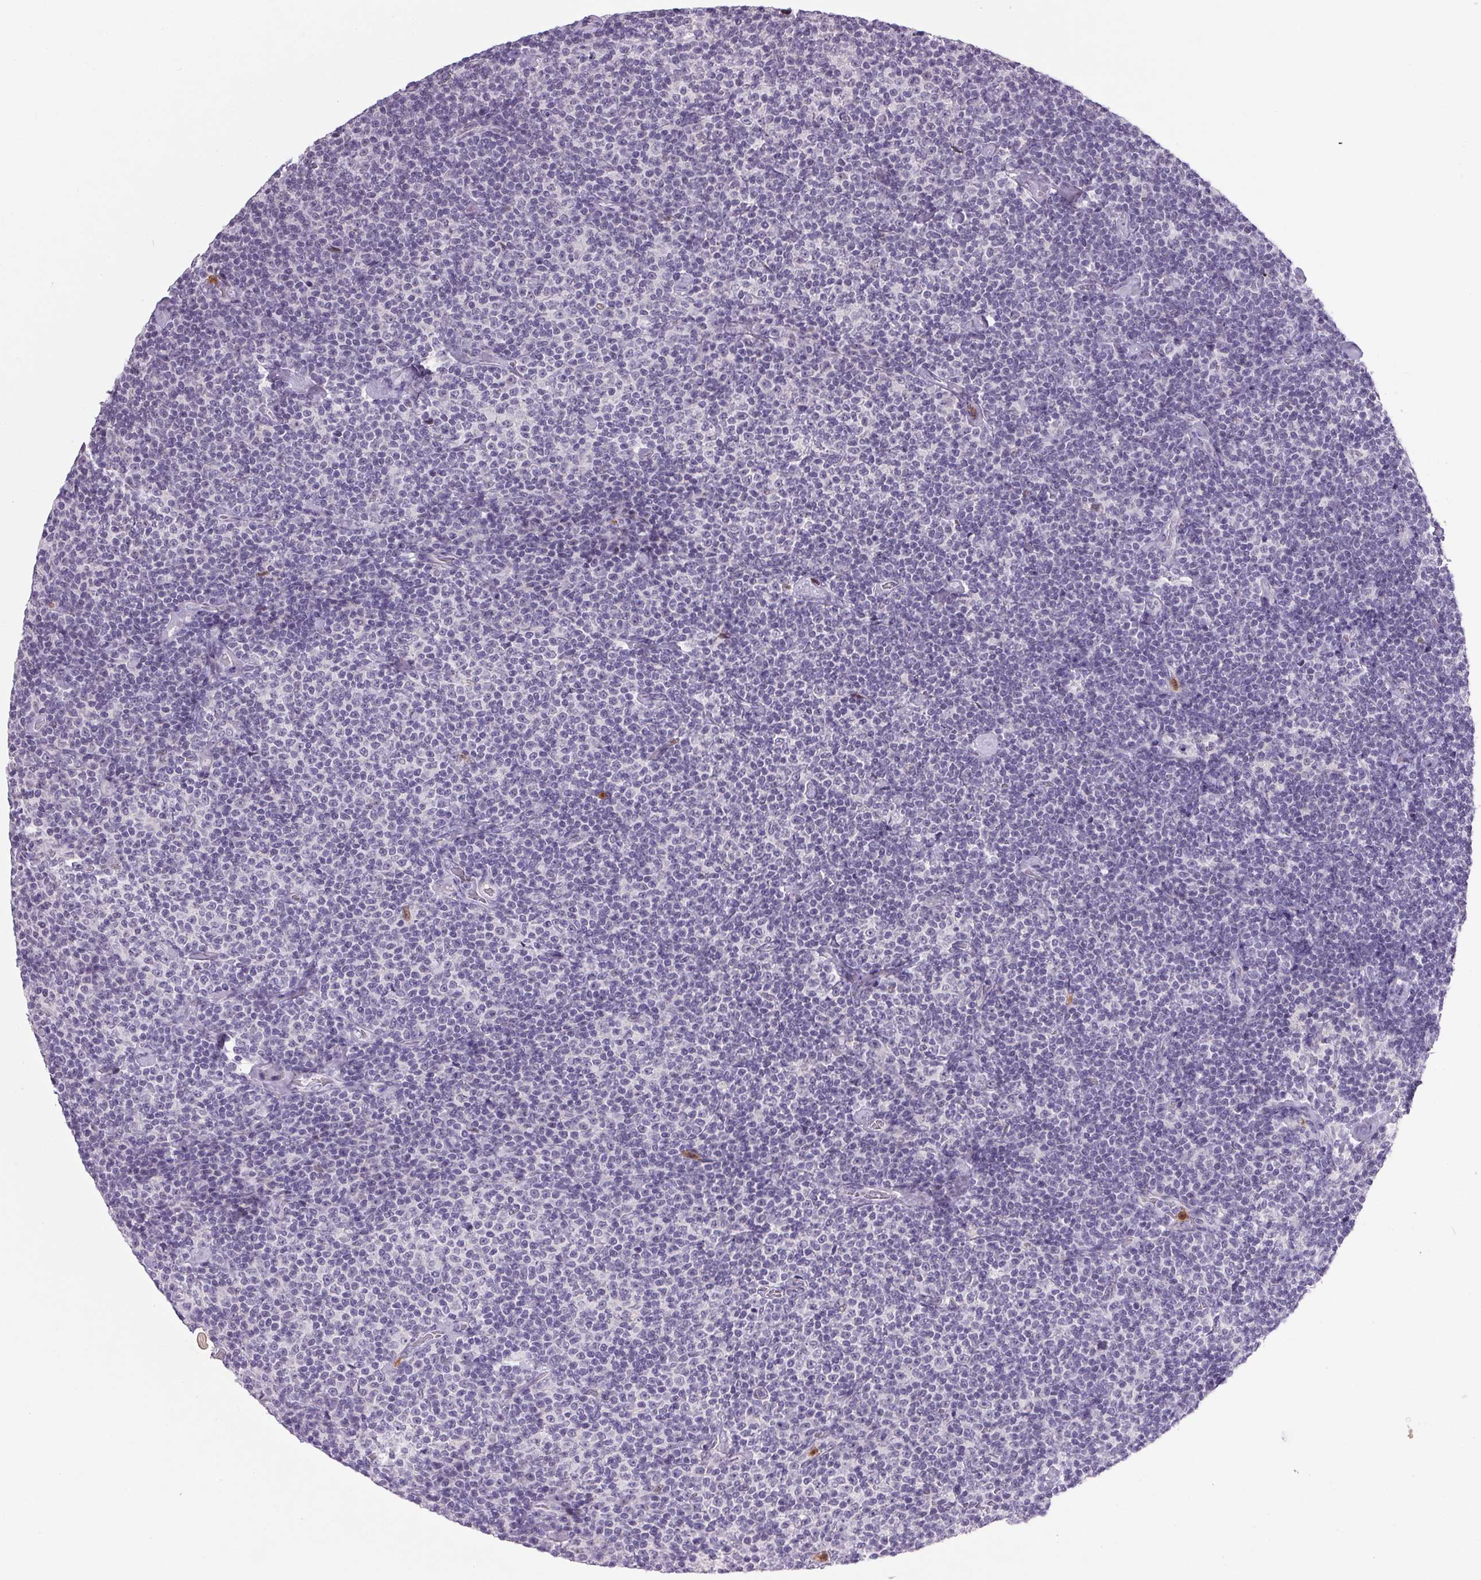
{"staining": {"intensity": "negative", "quantity": "none", "location": "none"}, "tissue": "lymphoma", "cell_type": "Tumor cells", "image_type": "cancer", "snomed": [{"axis": "morphology", "description": "Malignant lymphoma, non-Hodgkin's type, Low grade"}, {"axis": "topography", "description": "Lymph node"}], "caption": "Tumor cells show no significant protein positivity in malignant lymphoma, non-Hodgkin's type (low-grade).", "gene": "TRDN", "patient": {"sex": "male", "age": 81}}